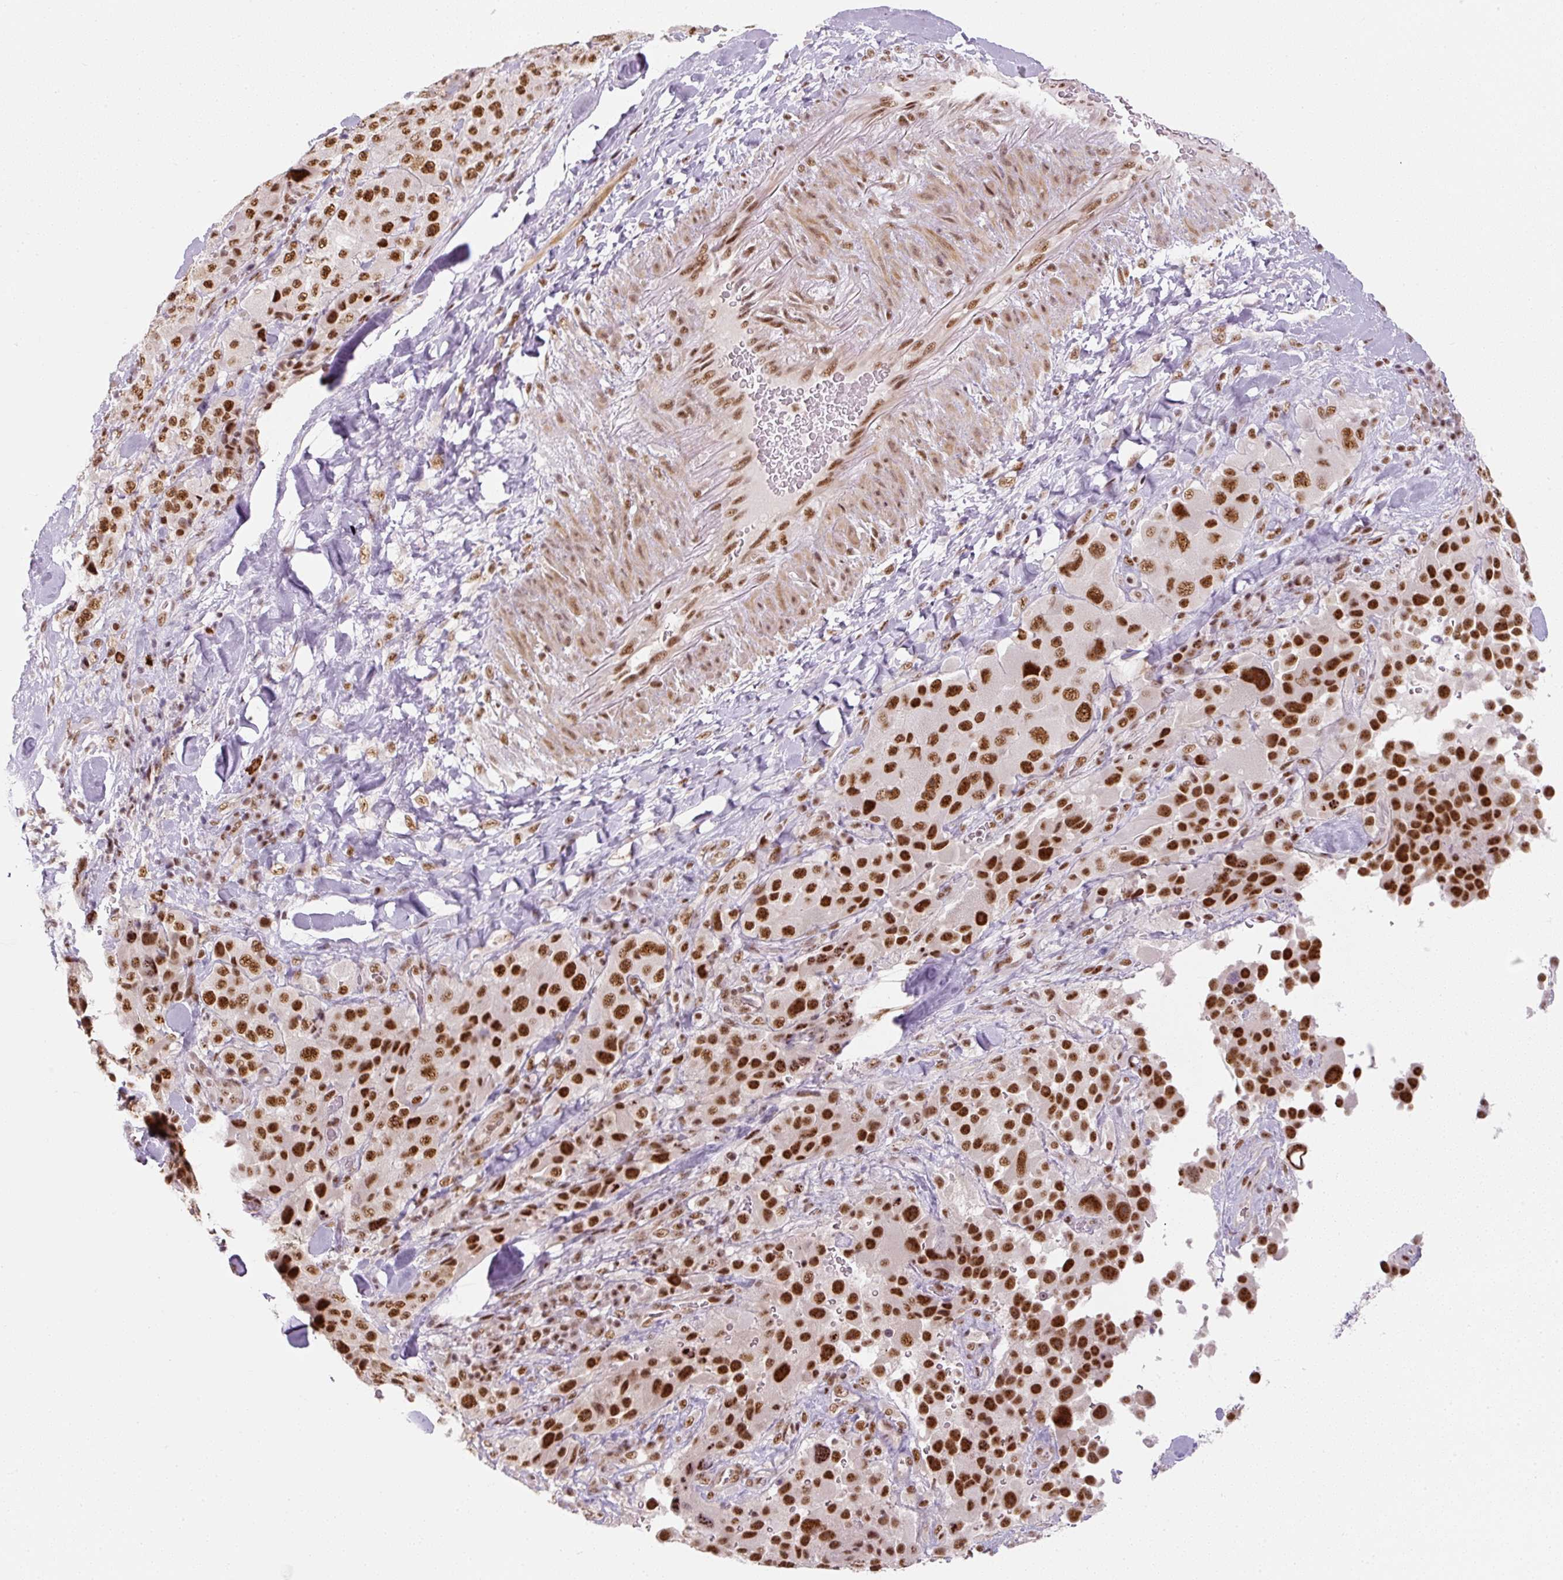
{"staining": {"intensity": "strong", "quantity": ">75%", "location": "nuclear"}, "tissue": "melanoma", "cell_type": "Tumor cells", "image_type": "cancer", "snomed": [{"axis": "morphology", "description": "Malignant melanoma, Metastatic site"}, {"axis": "topography", "description": "Lymph node"}], "caption": "Melanoma stained for a protein (brown) displays strong nuclear positive staining in approximately >75% of tumor cells.", "gene": "U2AF2", "patient": {"sex": "male", "age": 62}}